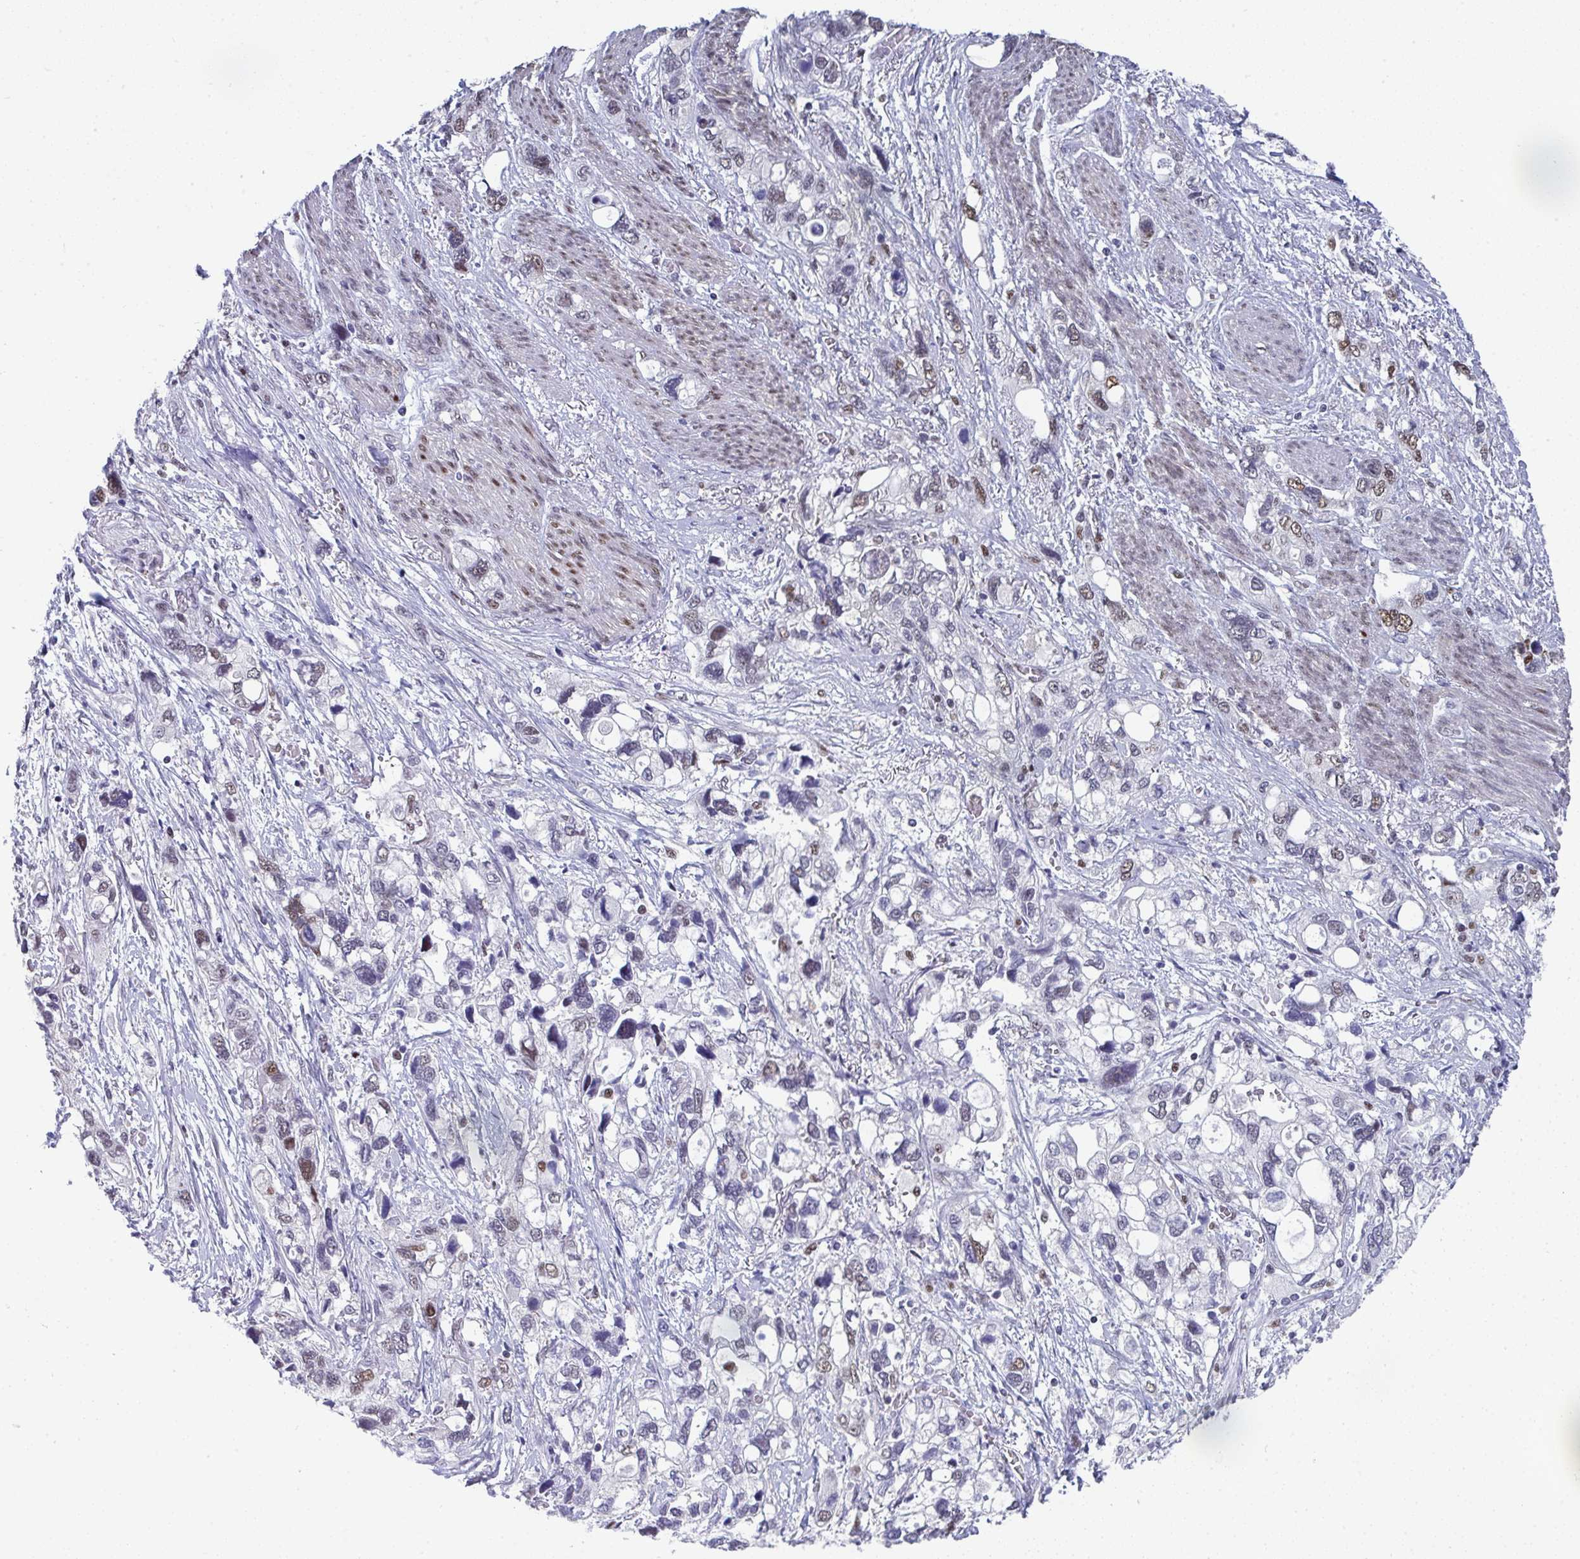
{"staining": {"intensity": "moderate", "quantity": "<25%", "location": "nuclear"}, "tissue": "stomach cancer", "cell_type": "Tumor cells", "image_type": "cancer", "snomed": [{"axis": "morphology", "description": "Adenocarcinoma, NOS"}, {"axis": "topography", "description": "Stomach, upper"}], "caption": "There is low levels of moderate nuclear expression in tumor cells of stomach adenocarcinoma, as demonstrated by immunohistochemical staining (brown color).", "gene": "JDP2", "patient": {"sex": "female", "age": 81}}